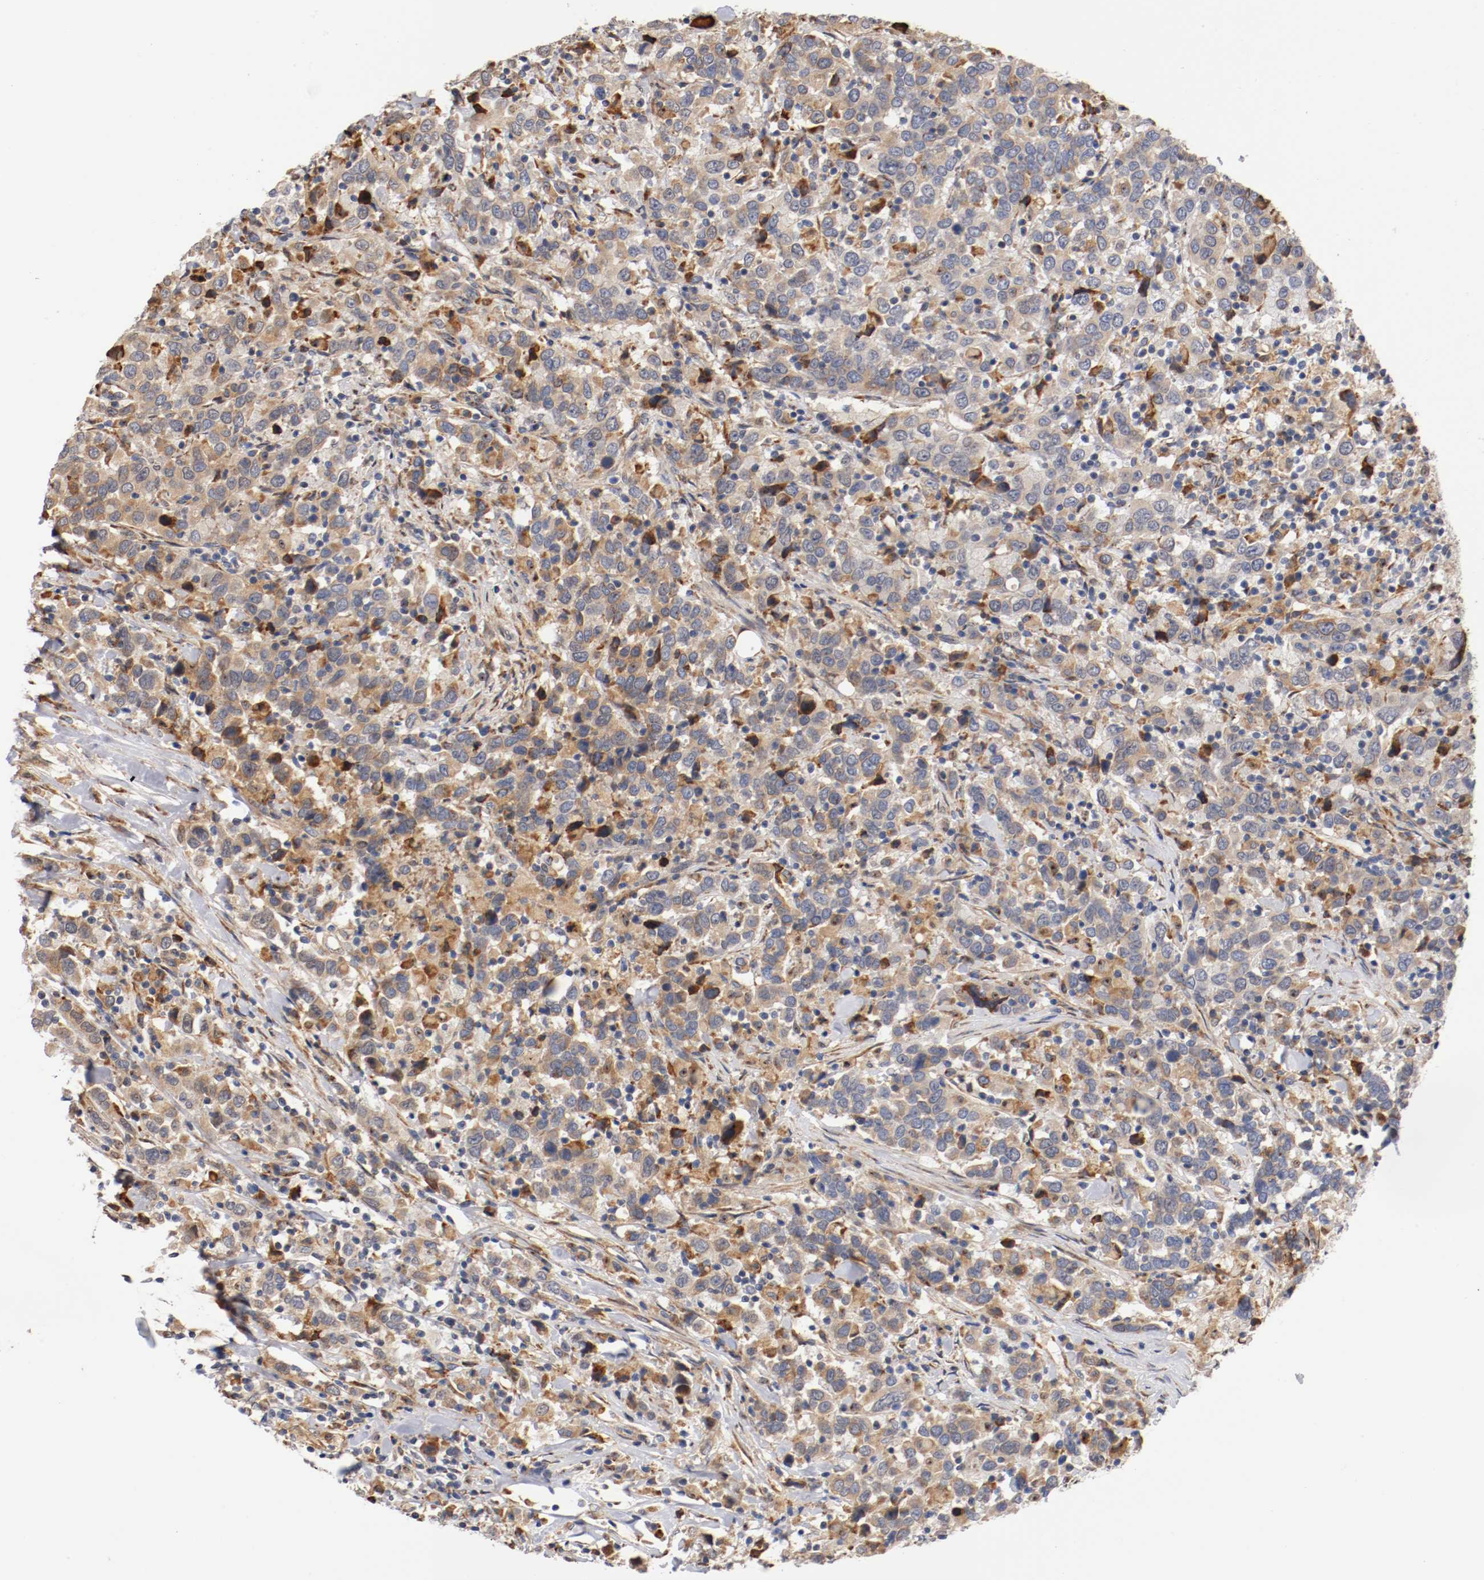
{"staining": {"intensity": "weak", "quantity": ">75%", "location": "cytoplasmic/membranous"}, "tissue": "urothelial cancer", "cell_type": "Tumor cells", "image_type": "cancer", "snomed": [{"axis": "morphology", "description": "Urothelial carcinoma, High grade"}, {"axis": "topography", "description": "Urinary bladder"}], "caption": "Immunohistochemical staining of urothelial cancer demonstrates low levels of weak cytoplasmic/membranous staining in about >75% of tumor cells. The protein is stained brown, and the nuclei are stained in blue (DAB IHC with brightfield microscopy, high magnification).", "gene": "TNFSF13", "patient": {"sex": "male", "age": 61}}